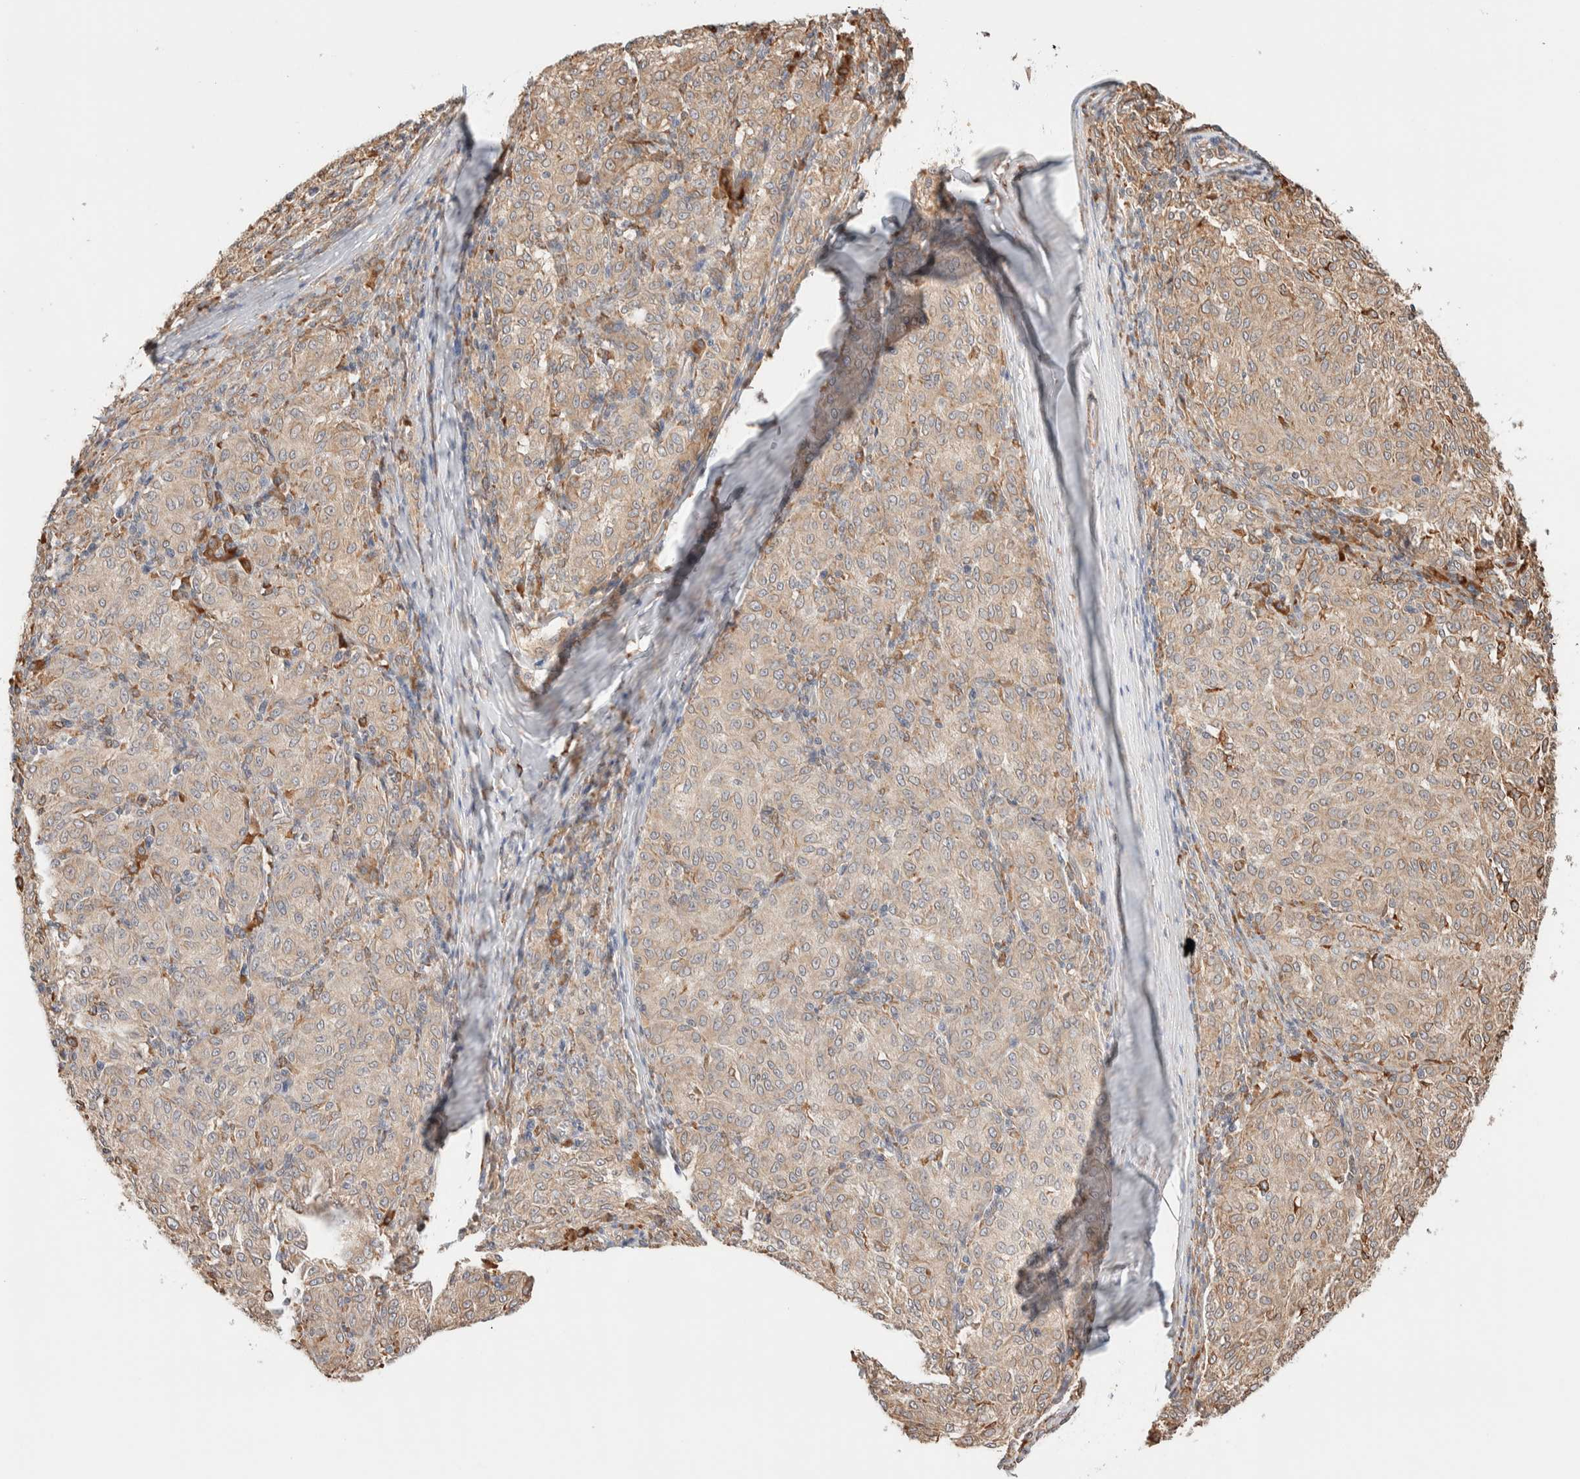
{"staining": {"intensity": "weak", "quantity": ">75%", "location": "cytoplasmic/membranous"}, "tissue": "melanoma", "cell_type": "Tumor cells", "image_type": "cancer", "snomed": [{"axis": "morphology", "description": "Malignant melanoma, NOS"}, {"axis": "topography", "description": "Skin"}], "caption": "Weak cytoplasmic/membranous staining is appreciated in approximately >75% of tumor cells in malignant melanoma.", "gene": "INTS1", "patient": {"sex": "female", "age": 72}}